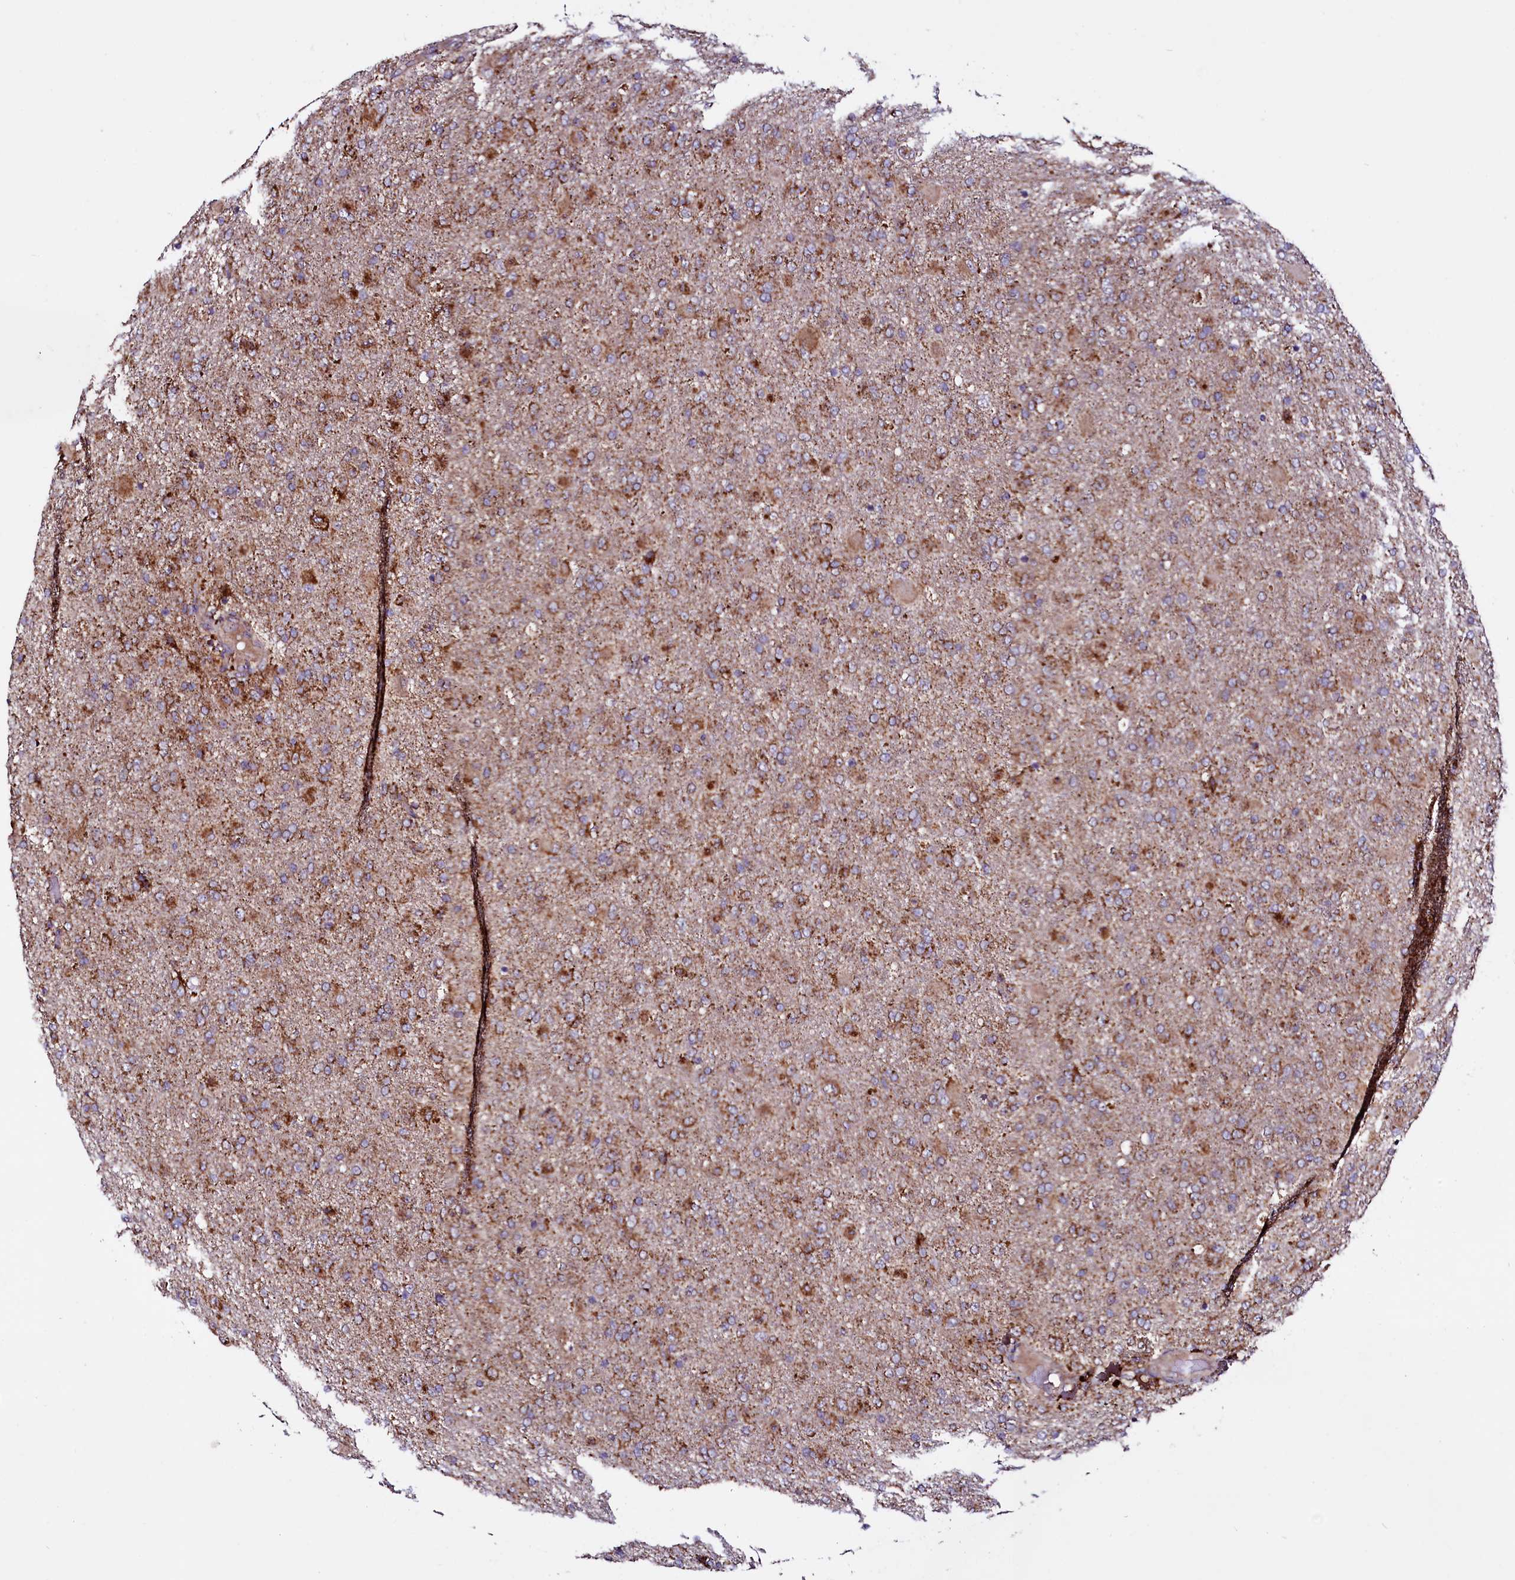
{"staining": {"intensity": "moderate", "quantity": ">75%", "location": "cytoplasmic/membranous"}, "tissue": "glioma", "cell_type": "Tumor cells", "image_type": "cancer", "snomed": [{"axis": "morphology", "description": "Glioma, malignant, Low grade"}, {"axis": "topography", "description": "Brain"}], "caption": "The immunohistochemical stain highlights moderate cytoplasmic/membranous staining in tumor cells of malignant low-grade glioma tissue.", "gene": "STARD5", "patient": {"sex": "male", "age": 65}}